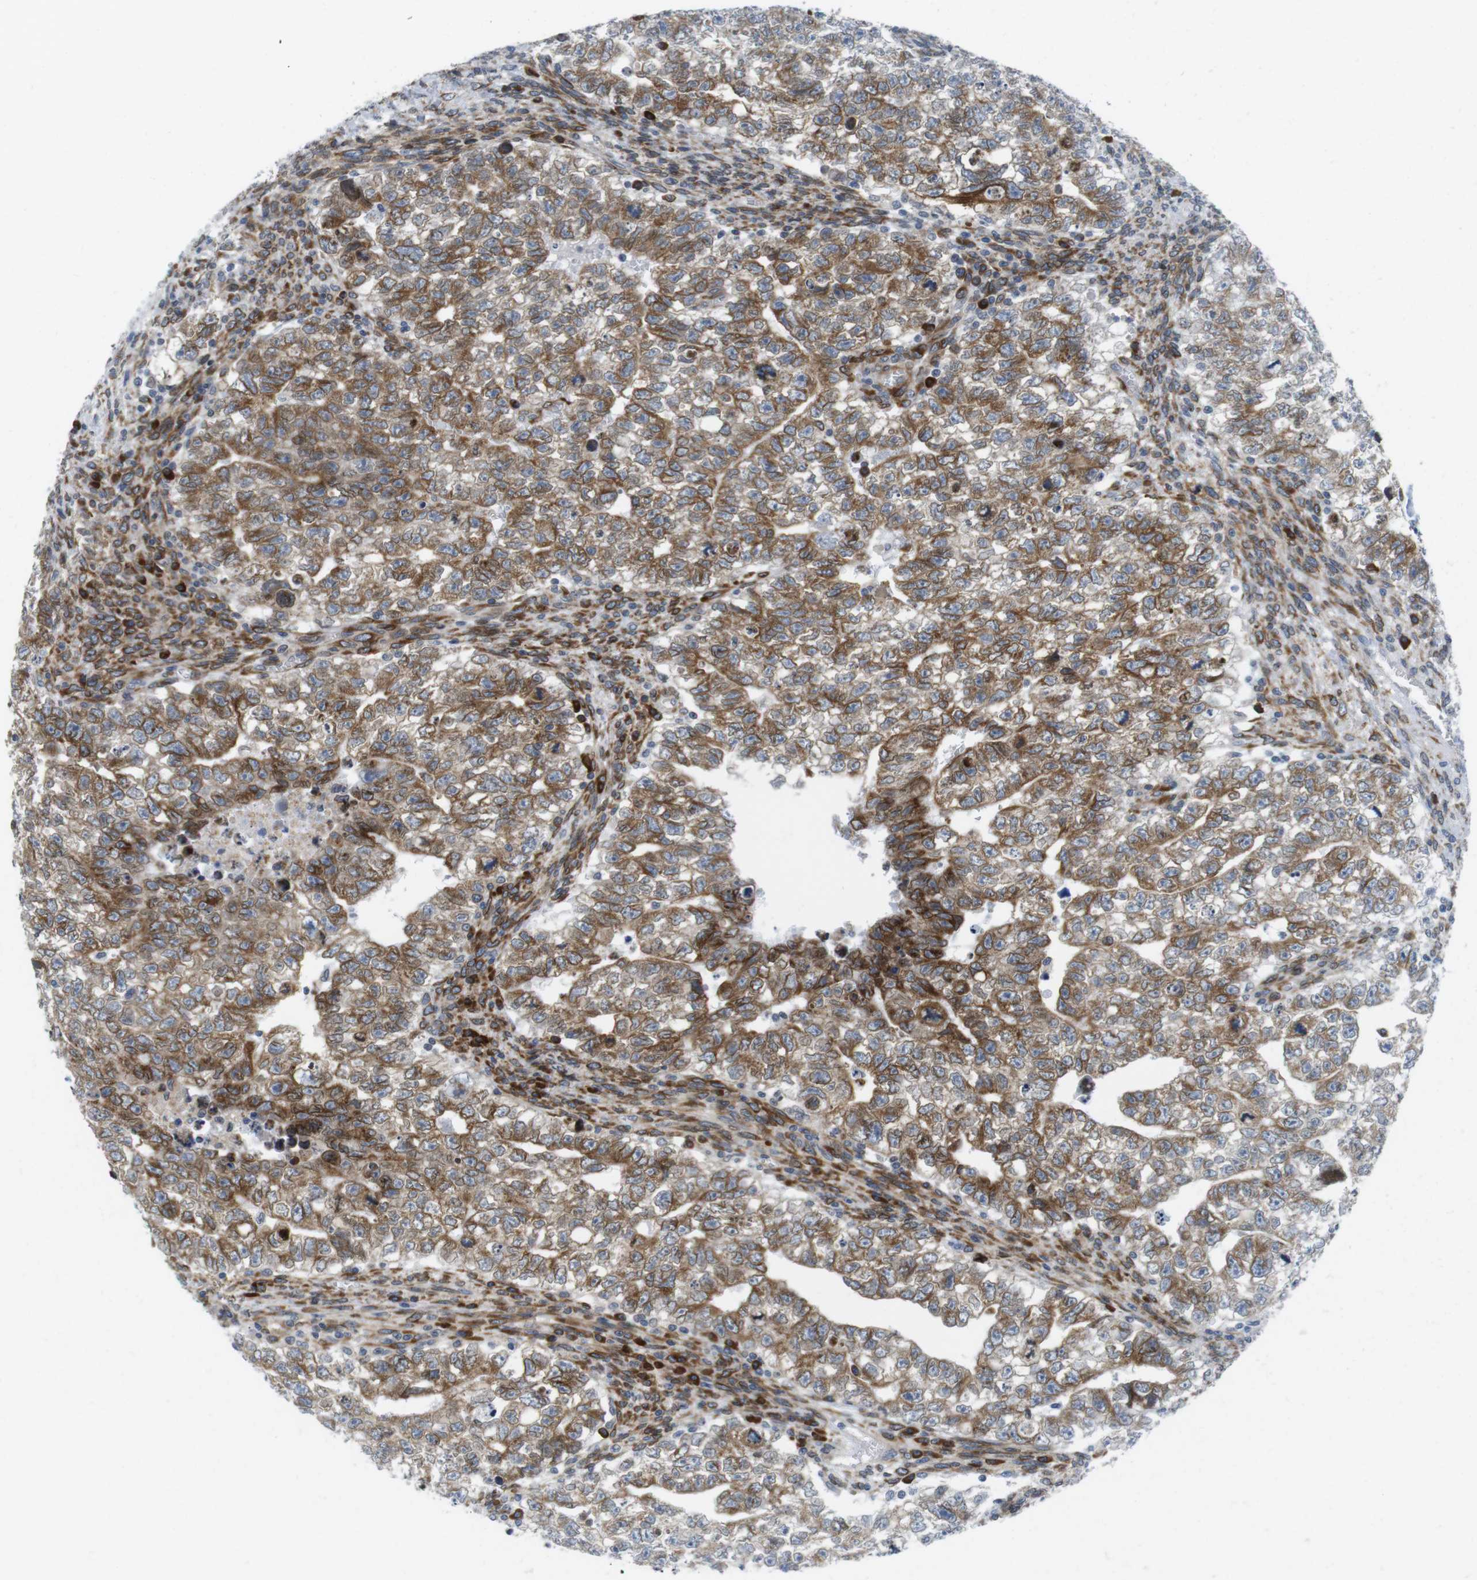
{"staining": {"intensity": "moderate", "quantity": ">75%", "location": "cytoplasmic/membranous"}, "tissue": "testis cancer", "cell_type": "Tumor cells", "image_type": "cancer", "snomed": [{"axis": "morphology", "description": "Seminoma, NOS"}, {"axis": "morphology", "description": "Carcinoma, Embryonal, NOS"}, {"axis": "topography", "description": "Testis"}], "caption": "Protein expression analysis of human embryonal carcinoma (testis) reveals moderate cytoplasmic/membranous positivity in about >75% of tumor cells. The protein of interest is shown in brown color, while the nuclei are stained blue.", "gene": "ERGIC3", "patient": {"sex": "male", "age": 38}}